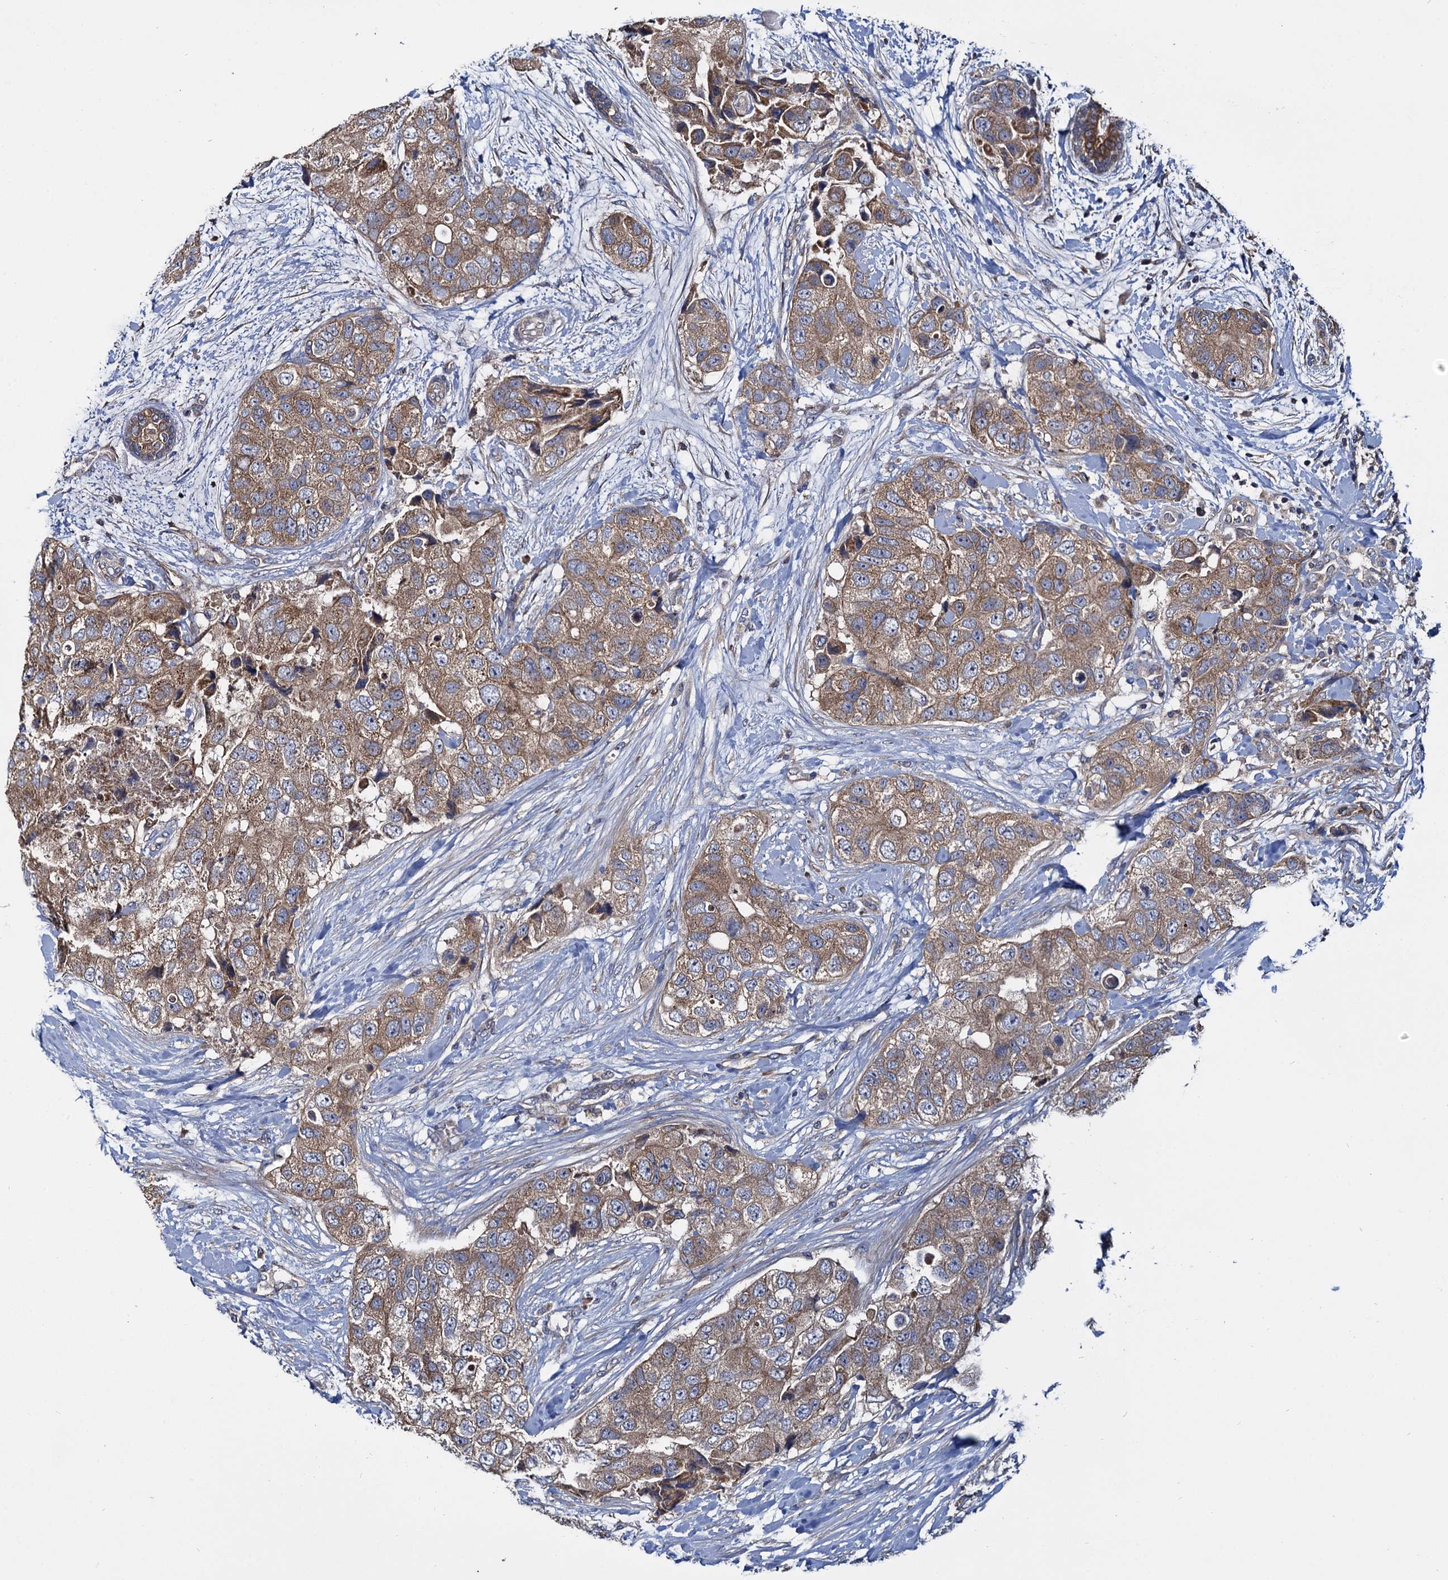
{"staining": {"intensity": "moderate", "quantity": ">75%", "location": "cytoplasmic/membranous"}, "tissue": "breast cancer", "cell_type": "Tumor cells", "image_type": "cancer", "snomed": [{"axis": "morphology", "description": "Duct carcinoma"}, {"axis": "topography", "description": "Breast"}], "caption": "Moderate cytoplasmic/membranous positivity for a protein is appreciated in about >75% of tumor cells of intraductal carcinoma (breast) using immunohistochemistry (IHC).", "gene": "CEP192", "patient": {"sex": "female", "age": 62}}